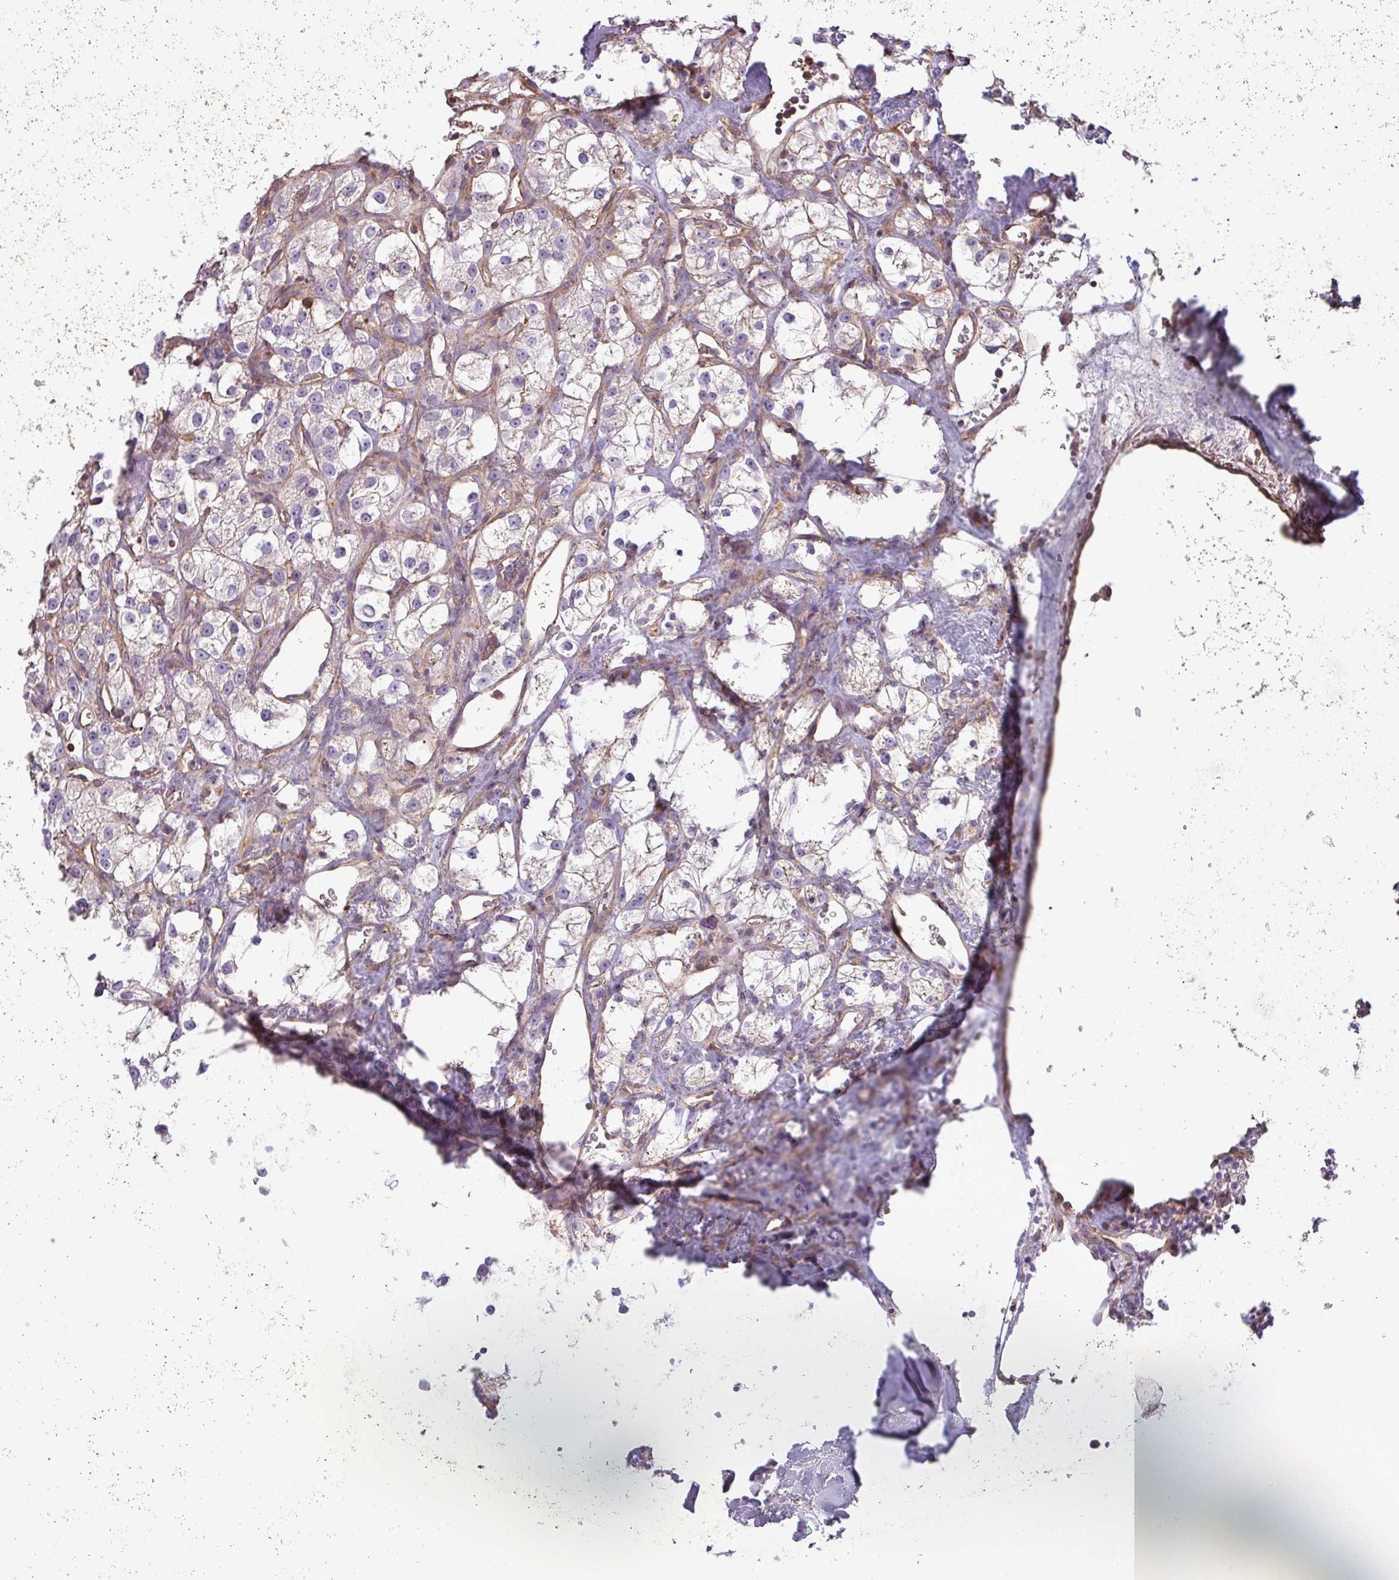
{"staining": {"intensity": "negative", "quantity": "none", "location": "none"}, "tissue": "renal cancer", "cell_type": "Tumor cells", "image_type": "cancer", "snomed": [{"axis": "morphology", "description": "Adenocarcinoma, NOS"}, {"axis": "topography", "description": "Kidney"}], "caption": "Tumor cells are negative for protein expression in human renal adenocarcinoma.", "gene": "ZNF835", "patient": {"sex": "male", "age": 77}}